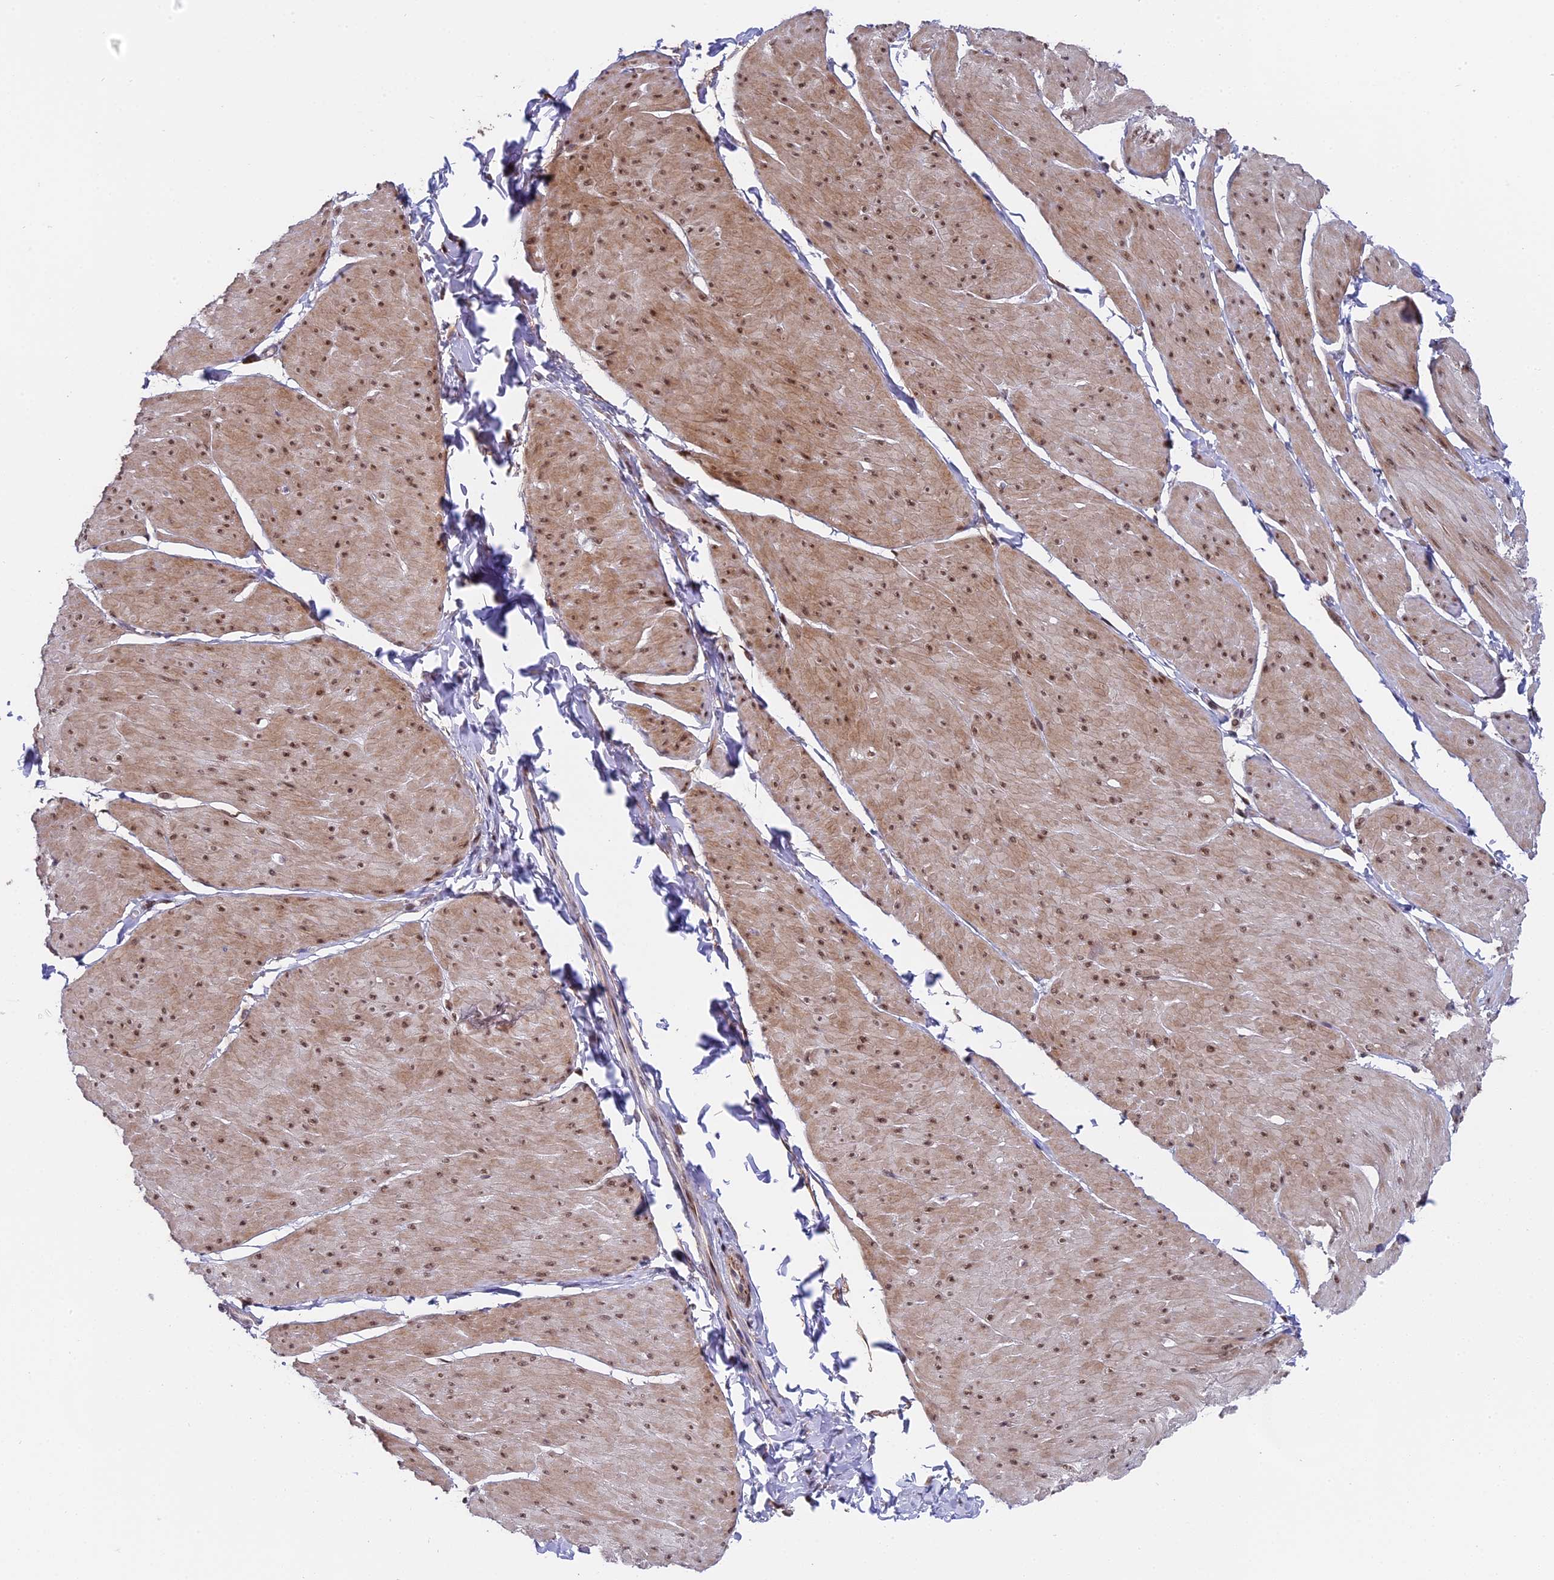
{"staining": {"intensity": "moderate", "quantity": ">75%", "location": "cytoplasmic/membranous,nuclear"}, "tissue": "smooth muscle", "cell_type": "Smooth muscle cells", "image_type": "normal", "snomed": [{"axis": "morphology", "description": "Urothelial carcinoma, High grade"}, {"axis": "topography", "description": "Urinary bladder"}], "caption": "Immunohistochemistry (DAB (3,3'-diaminobenzidine)) staining of normal human smooth muscle demonstrates moderate cytoplasmic/membranous,nuclear protein positivity in about >75% of smooth muscle cells.", "gene": "PYGO1", "patient": {"sex": "male", "age": 46}}